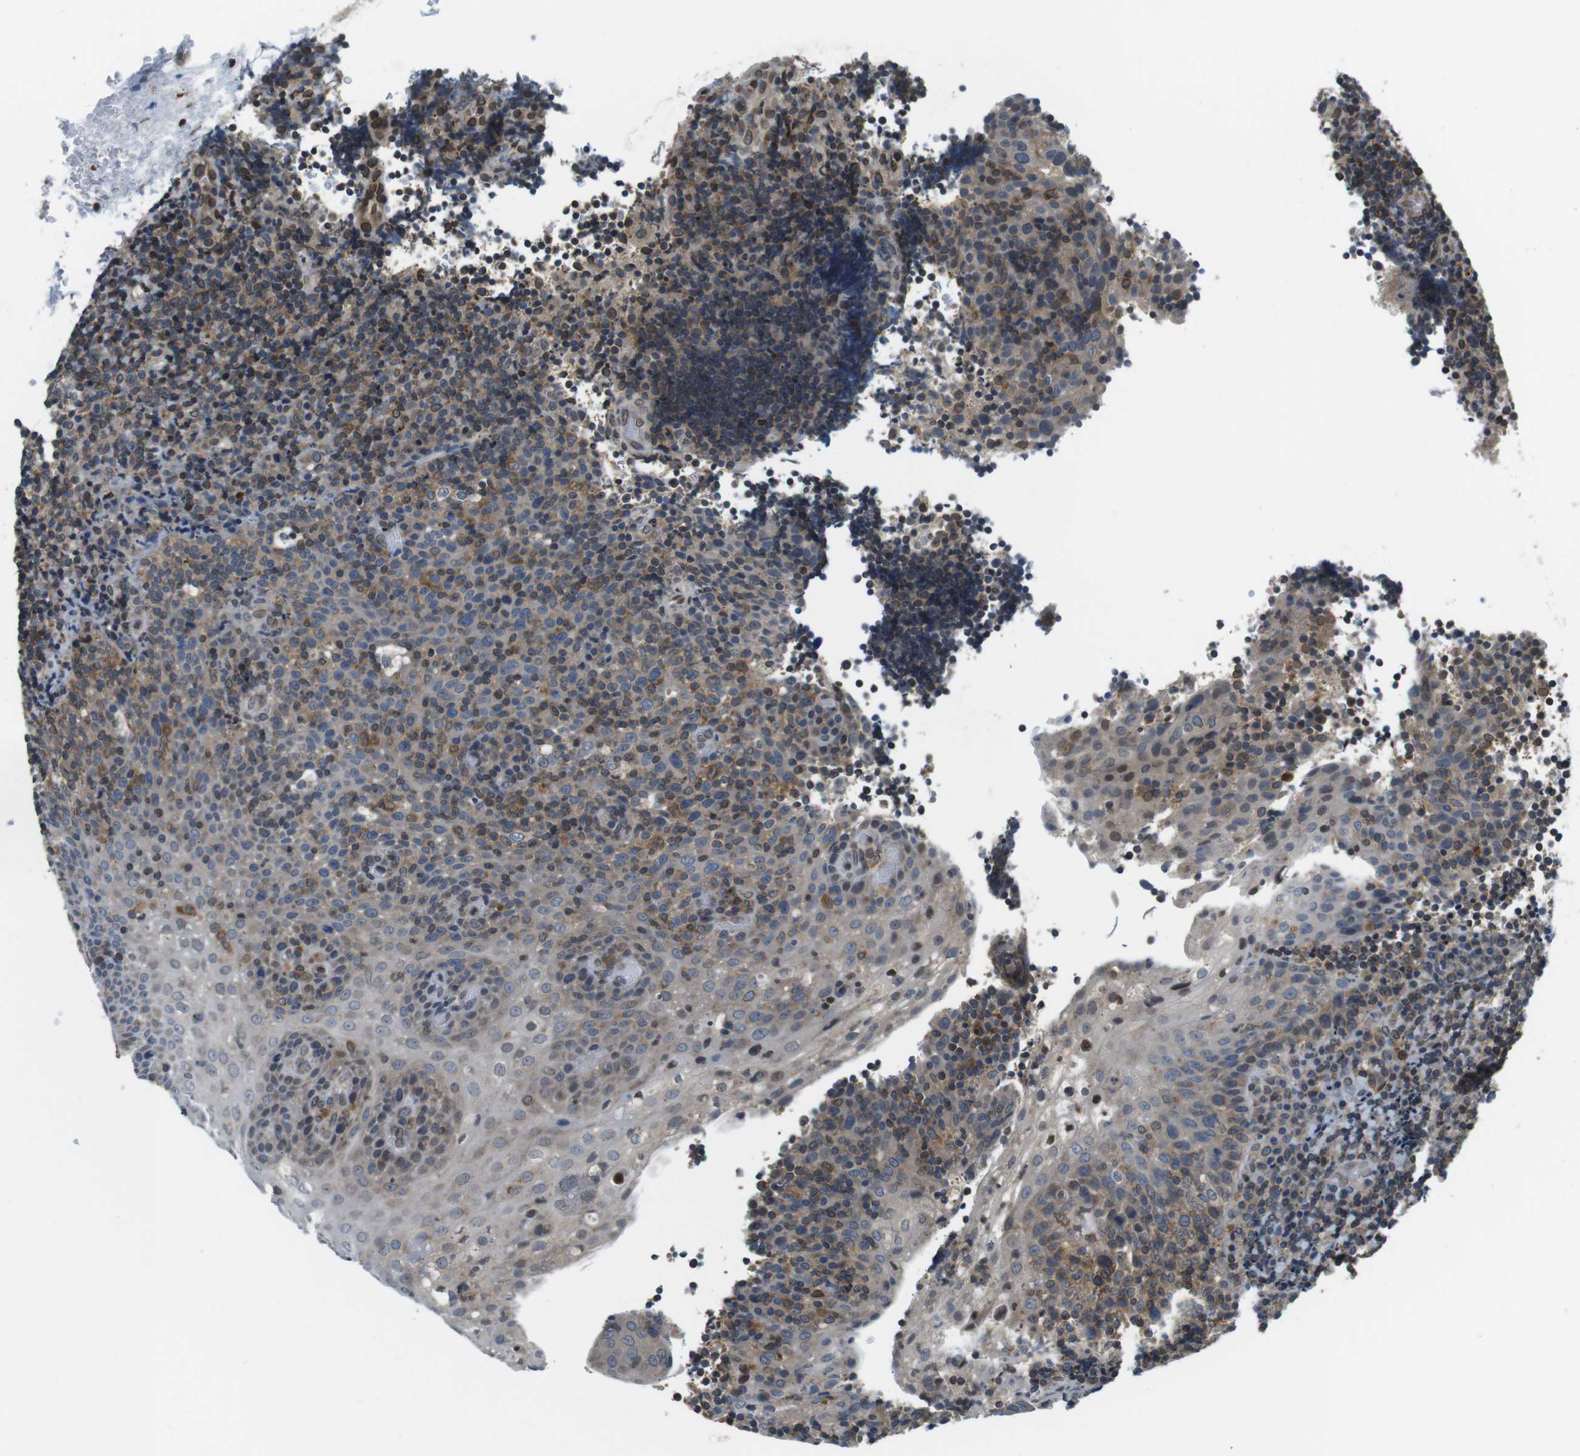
{"staining": {"intensity": "weak", "quantity": "25%-75%", "location": "cytoplasmic/membranous"}, "tissue": "lymphoma", "cell_type": "Tumor cells", "image_type": "cancer", "snomed": [{"axis": "morphology", "description": "Malignant lymphoma, non-Hodgkin's type, High grade"}, {"axis": "topography", "description": "Tonsil"}], "caption": "IHC image of lymphoma stained for a protein (brown), which shows low levels of weak cytoplasmic/membranous staining in about 25%-75% of tumor cells.", "gene": "TMX4", "patient": {"sex": "female", "age": 36}}